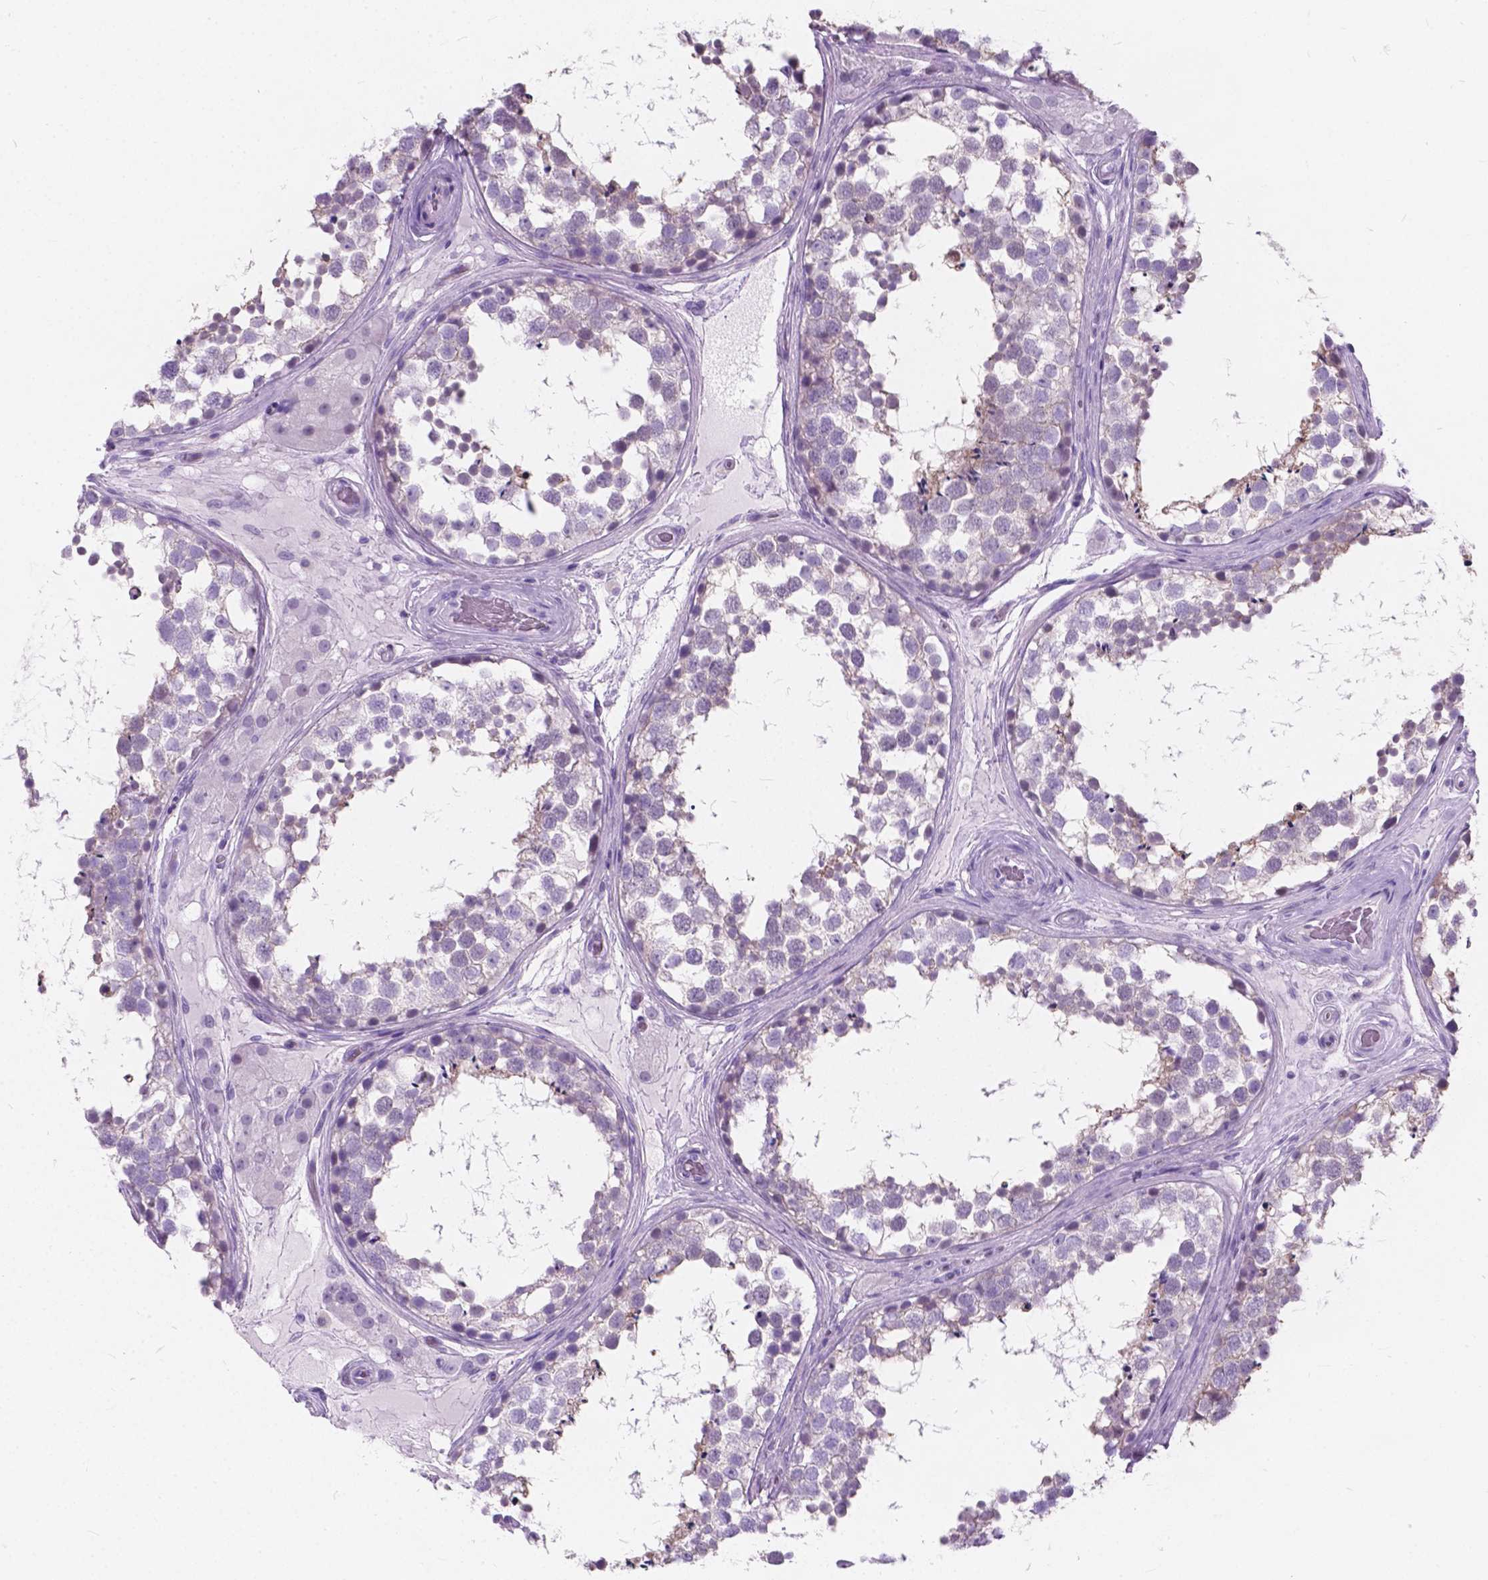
{"staining": {"intensity": "negative", "quantity": "none", "location": "none"}, "tissue": "testis", "cell_type": "Cells in seminiferous ducts", "image_type": "normal", "snomed": [{"axis": "morphology", "description": "Normal tissue, NOS"}, {"axis": "morphology", "description": "Seminoma, NOS"}, {"axis": "topography", "description": "Testis"}], "caption": "High power microscopy histopathology image of an immunohistochemistry (IHC) micrograph of normal testis, revealing no significant expression in cells in seminiferous ducts.", "gene": "KIAA0040", "patient": {"sex": "male", "age": 65}}